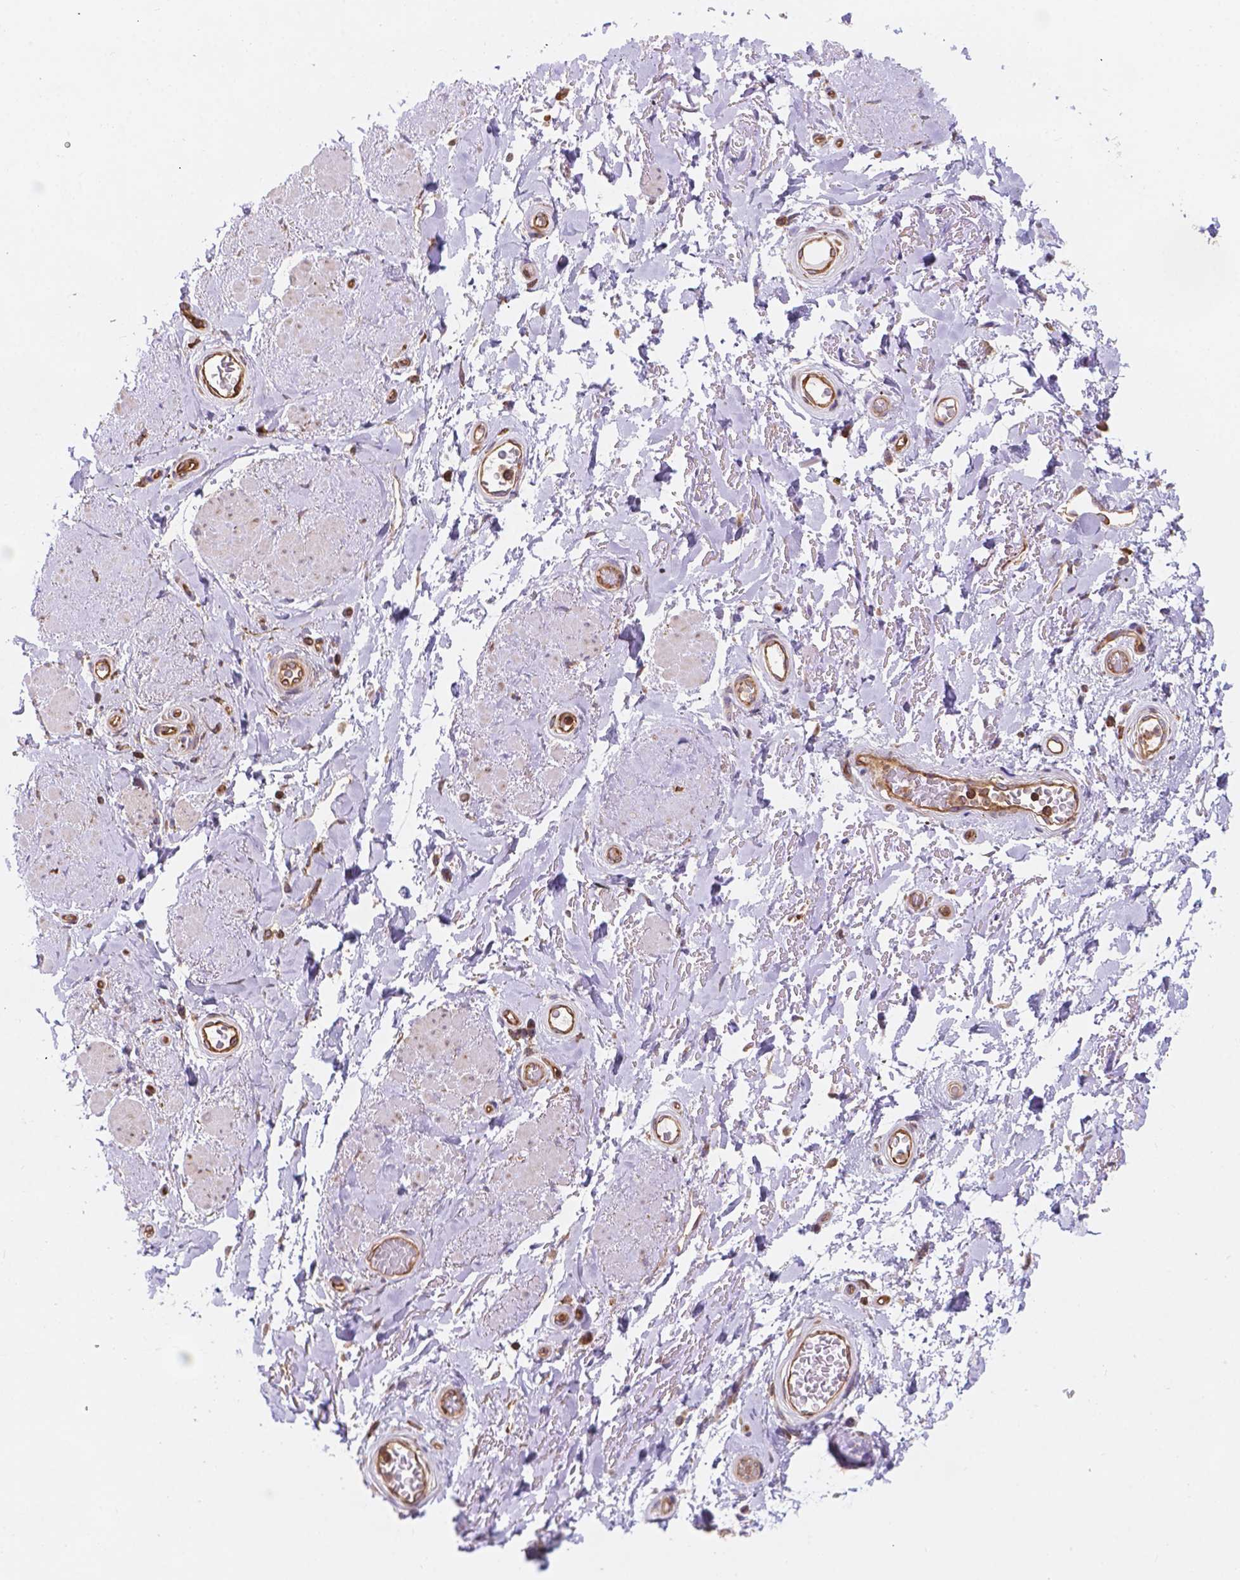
{"staining": {"intensity": "negative", "quantity": "none", "location": "none"}, "tissue": "adipose tissue", "cell_type": "Adipocytes", "image_type": "normal", "snomed": [{"axis": "morphology", "description": "Normal tissue, NOS"}, {"axis": "topography", "description": "Anal"}, {"axis": "topography", "description": "Peripheral nerve tissue"}], "caption": "The micrograph displays no staining of adipocytes in unremarkable adipose tissue. (DAB immunohistochemistry visualized using brightfield microscopy, high magnification).", "gene": "DMWD", "patient": {"sex": "male", "age": 53}}